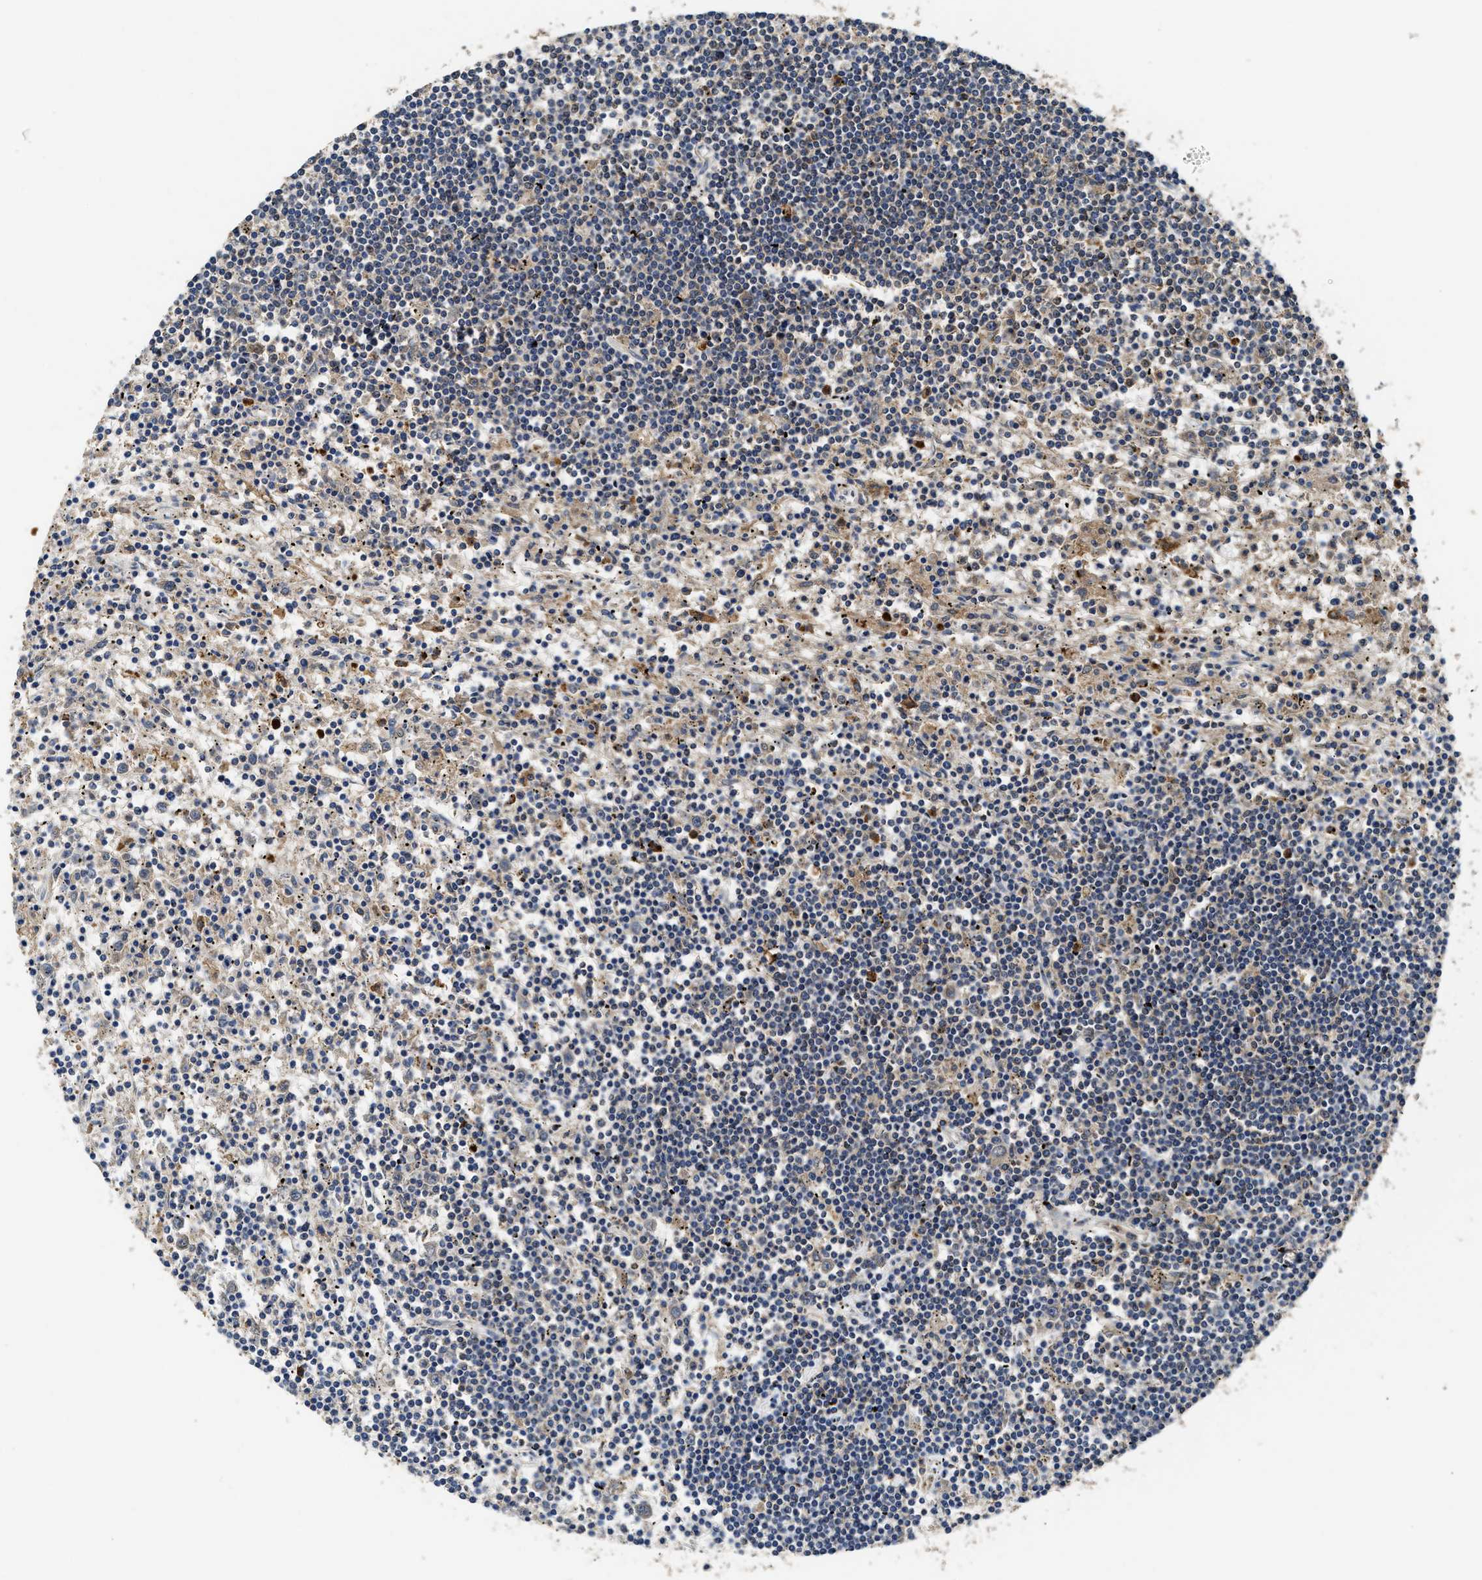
{"staining": {"intensity": "weak", "quantity": "25%-75%", "location": "cytoplasmic/membranous"}, "tissue": "lymphoma", "cell_type": "Tumor cells", "image_type": "cancer", "snomed": [{"axis": "morphology", "description": "Malignant lymphoma, non-Hodgkin's type, Low grade"}, {"axis": "topography", "description": "Spleen"}], "caption": "Low-grade malignant lymphoma, non-Hodgkin's type tissue demonstrates weak cytoplasmic/membranous expression in approximately 25%-75% of tumor cells, visualized by immunohistochemistry. Using DAB (3,3'-diaminobenzidine) (brown) and hematoxylin (blue) stains, captured at high magnification using brightfield microscopy.", "gene": "CTNNA1", "patient": {"sex": "male", "age": 76}}